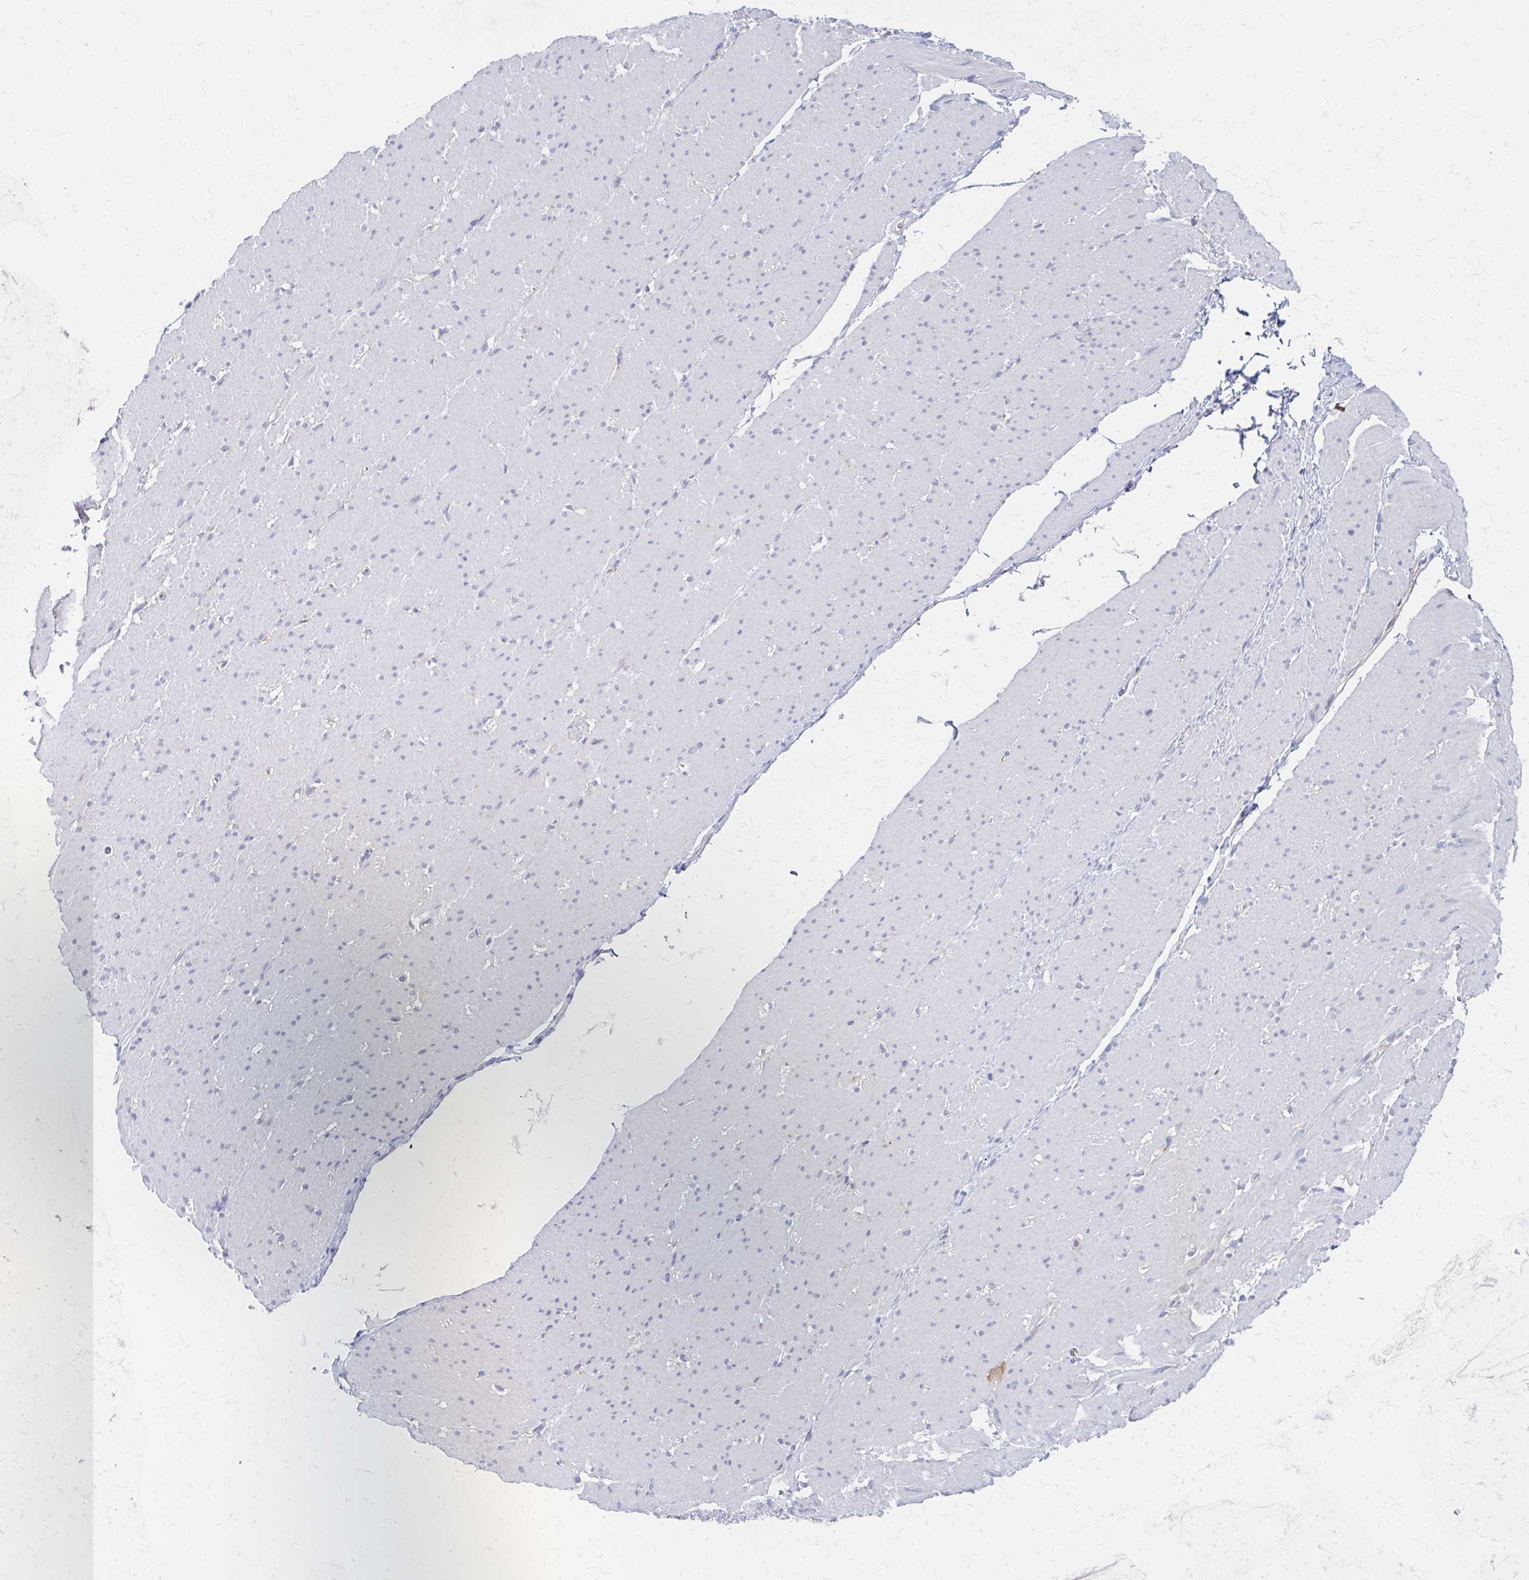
{"staining": {"intensity": "negative", "quantity": "none", "location": "none"}, "tissue": "smooth muscle", "cell_type": "Smooth muscle cells", "image_type": "normal", "snomed": [{"axis": "morphology", "description": "Normal tissue, NOS"}, {"axis": "topography", "description": "Smooth muscle"}, {"axis": "topography", "description": "Rectum"}], "caption": "Immunohistochemical staining of unremarkable human smooth muscle demonstrates no significant staining in smooth muscle cells. Nuclei are stained in blue.", "gene": "RPL27A", "patient": {"sex": "male", "age": 53}}